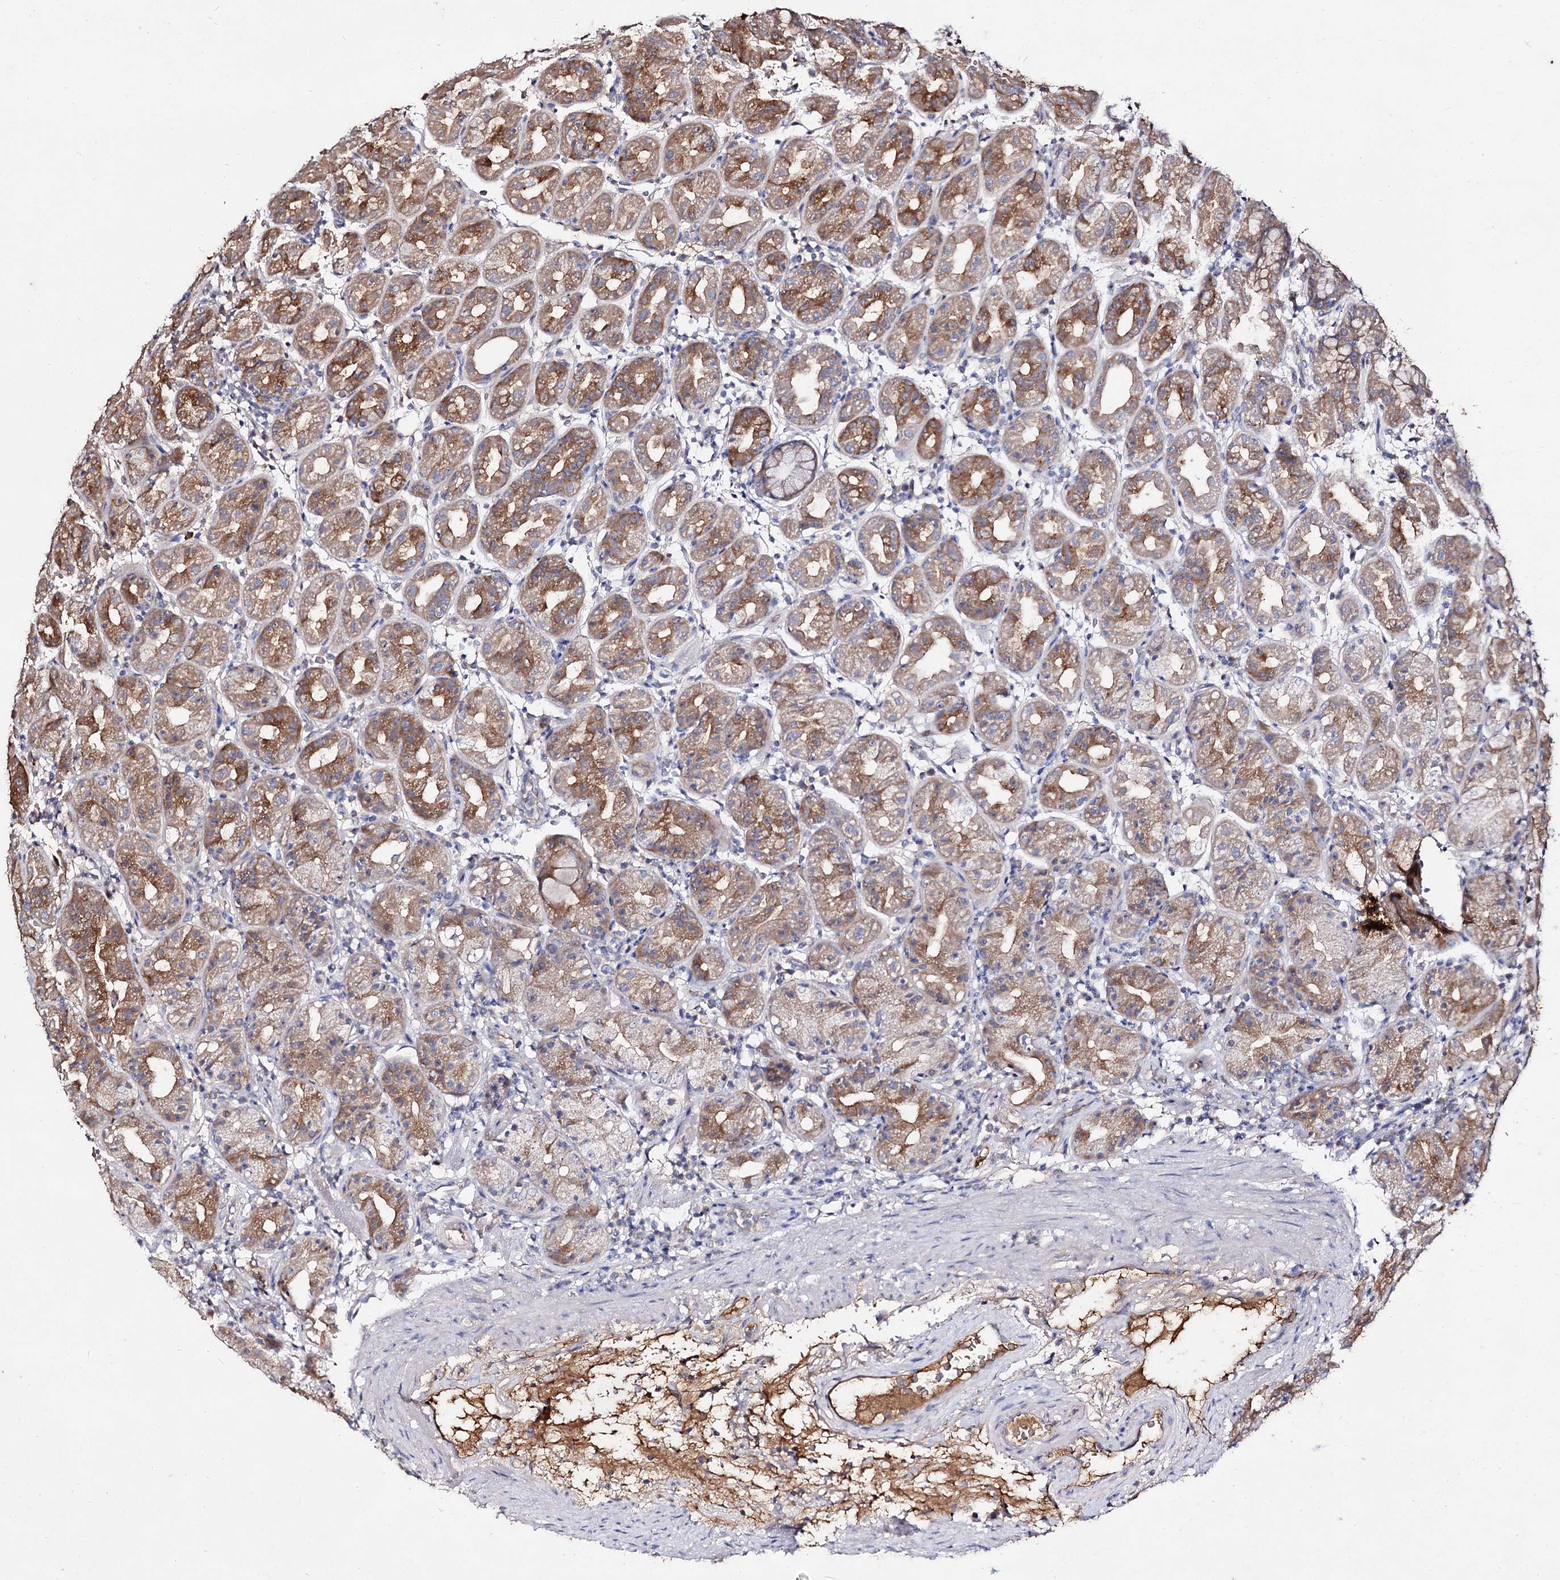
{"staining": {"intensity": "moderate", "quantity": "25%-75%", "location": "cytoplasmic/membranous"}, "tissue": "stomach", "cell_type": "Glandular cells", "image_type": "normal", "snomed": [{"axis": "morphology", "description": "Normal tissue, NOS"}, {"axis": "topography", "description": "Stomach"}], "caption": "Brown immunohistochemical staining in benign human stomach shows moderate cytoplasmic/membranous positivity in about 25%-75% of glandular cells.", "gene": "ARFIP2", "patient": {"sex": "female", "age": 79}}